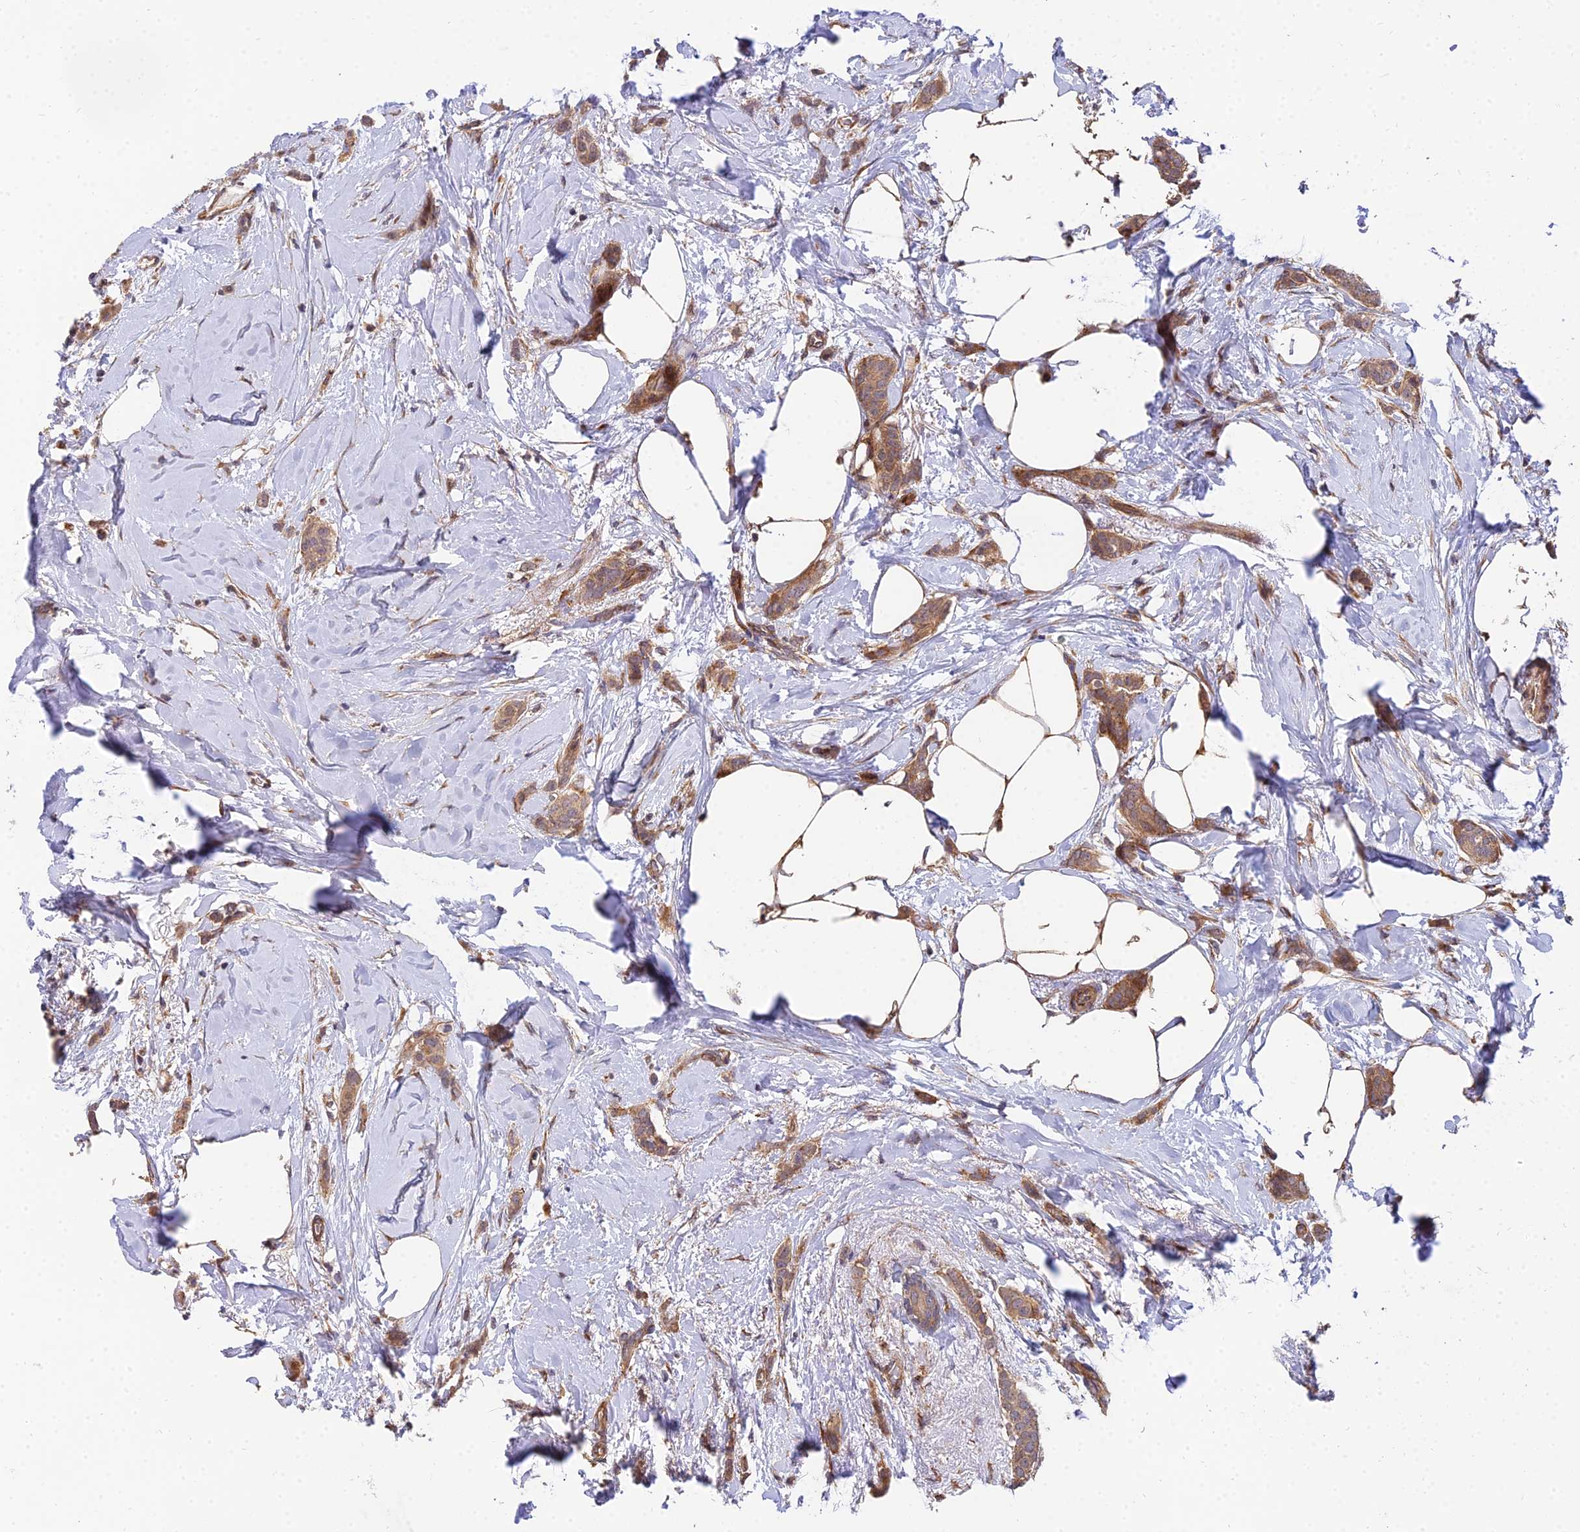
{"staining": {"intensity": "moderate", "quantity": ">75%", "location": "cytoplasmic/membranous"}, "tissue": "breast cancer", "cell_type": "Tumor cells", "image_type": "cancer", "snomed": [{"axis": "morphology", "description": "Duct carcinoma"}, {"axis": "topography", "description": "Breast"}], "caption": "The histopathology image exhibits immunohistochemical staining of breast invasive ductal carcinoma. There is moderate cytoplasmic/membranous expression is present in about >75% of tumor cells. (DAB IHC with brightfield microscopy, high magnification).", "gene": "ARL8B", "patient": {"sex": "female", "age": 72}}